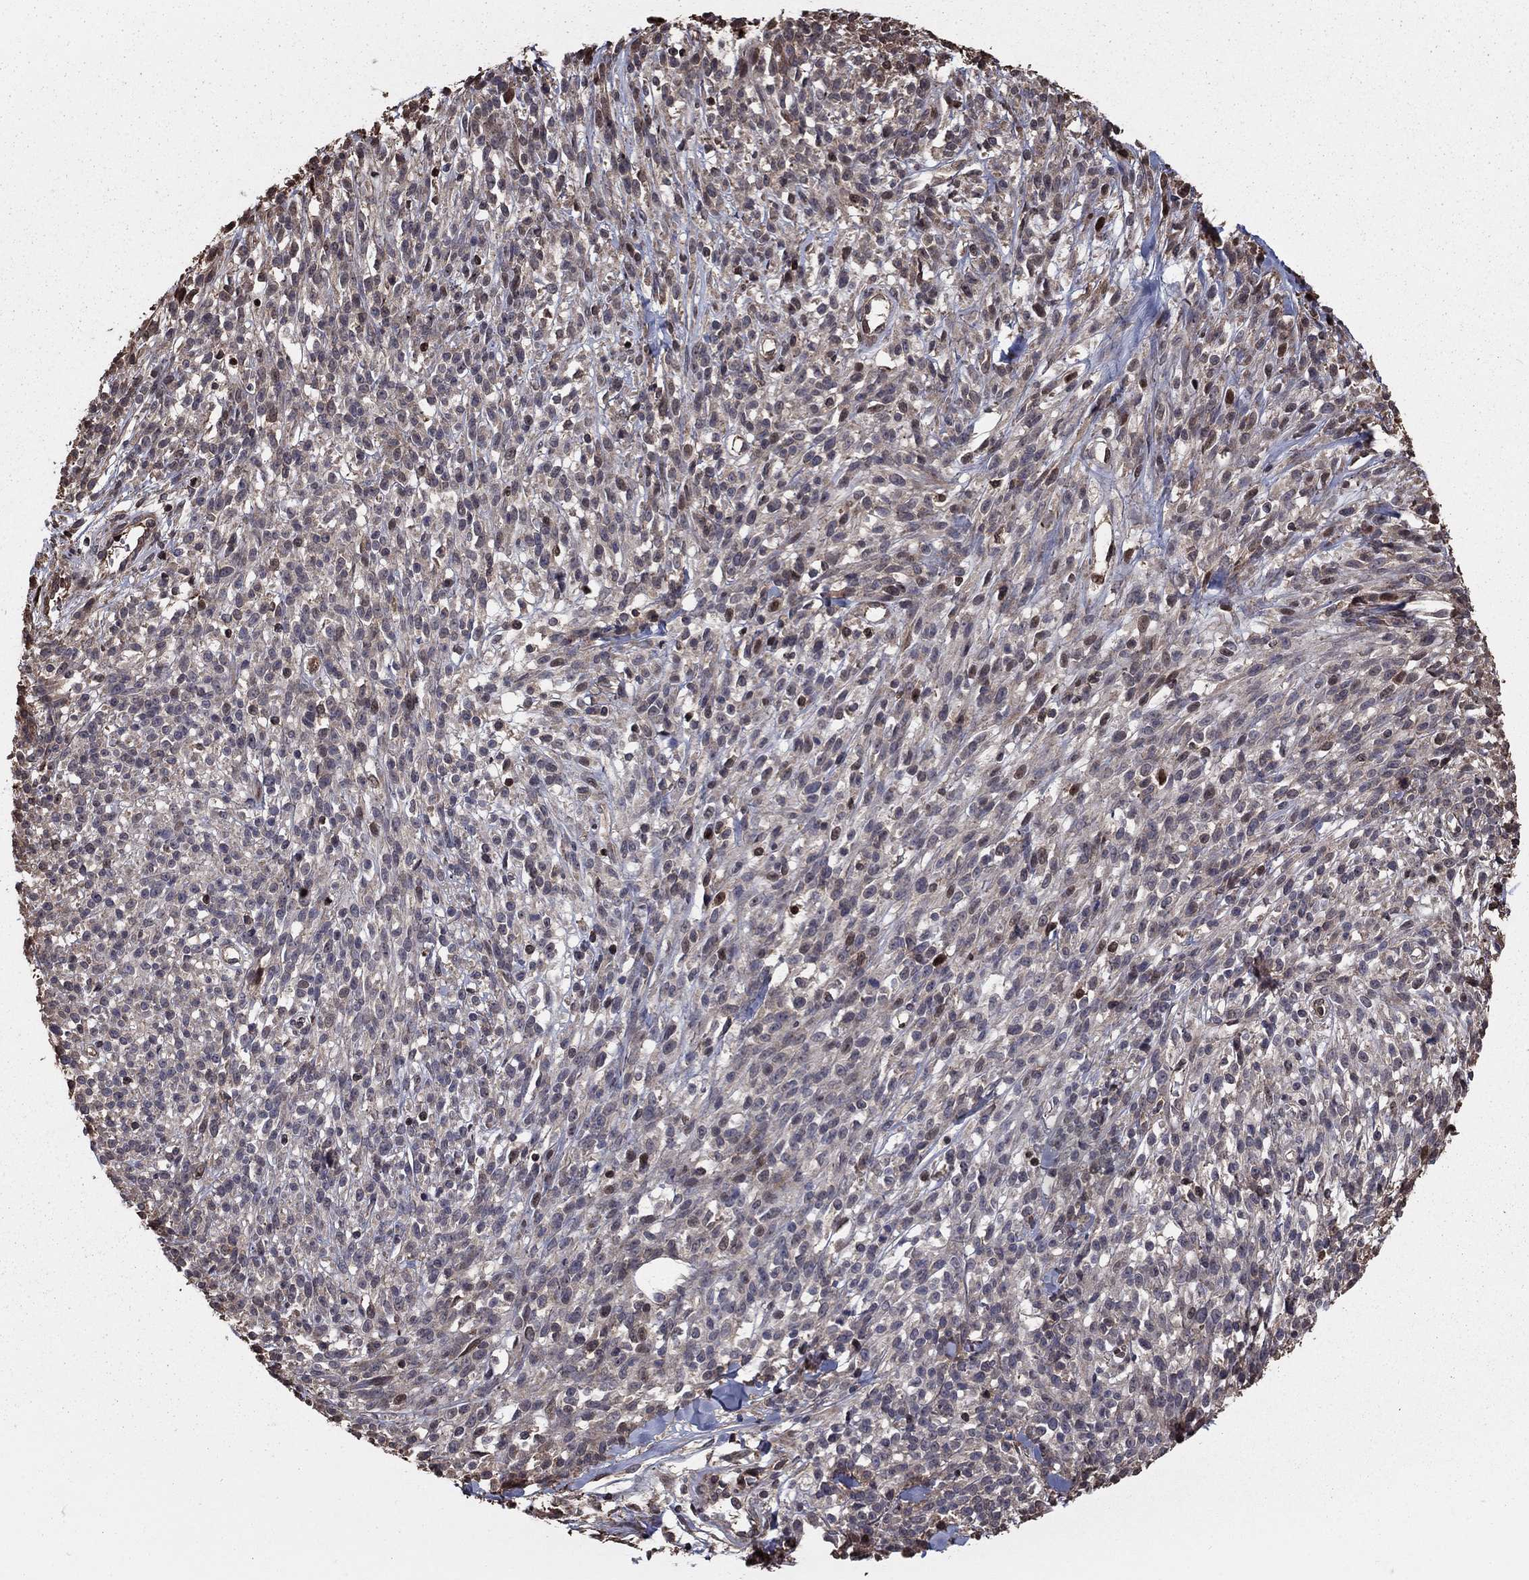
{"staining": {"intensity": "negative", "quantity": "none", "location": "none"}, "tissue": "melanoma", "cell_type": "Tumor cells", "image_type": "cancer", "snomed": [{"axis": "morphology", "description": "Malignant melanoma, NOS"}, {"axis": "topography", "description": "Skin"}, {"axis": "topography", "description": "Skin of trunk"}], "caption": "High power microscopy image of an IHC image of malignant melanoma, revealing no significant staining in tumor cells. Nuclei are stained in blue.", "gene": "GYG1", "patient": {"sex": "male", "age": 74}}